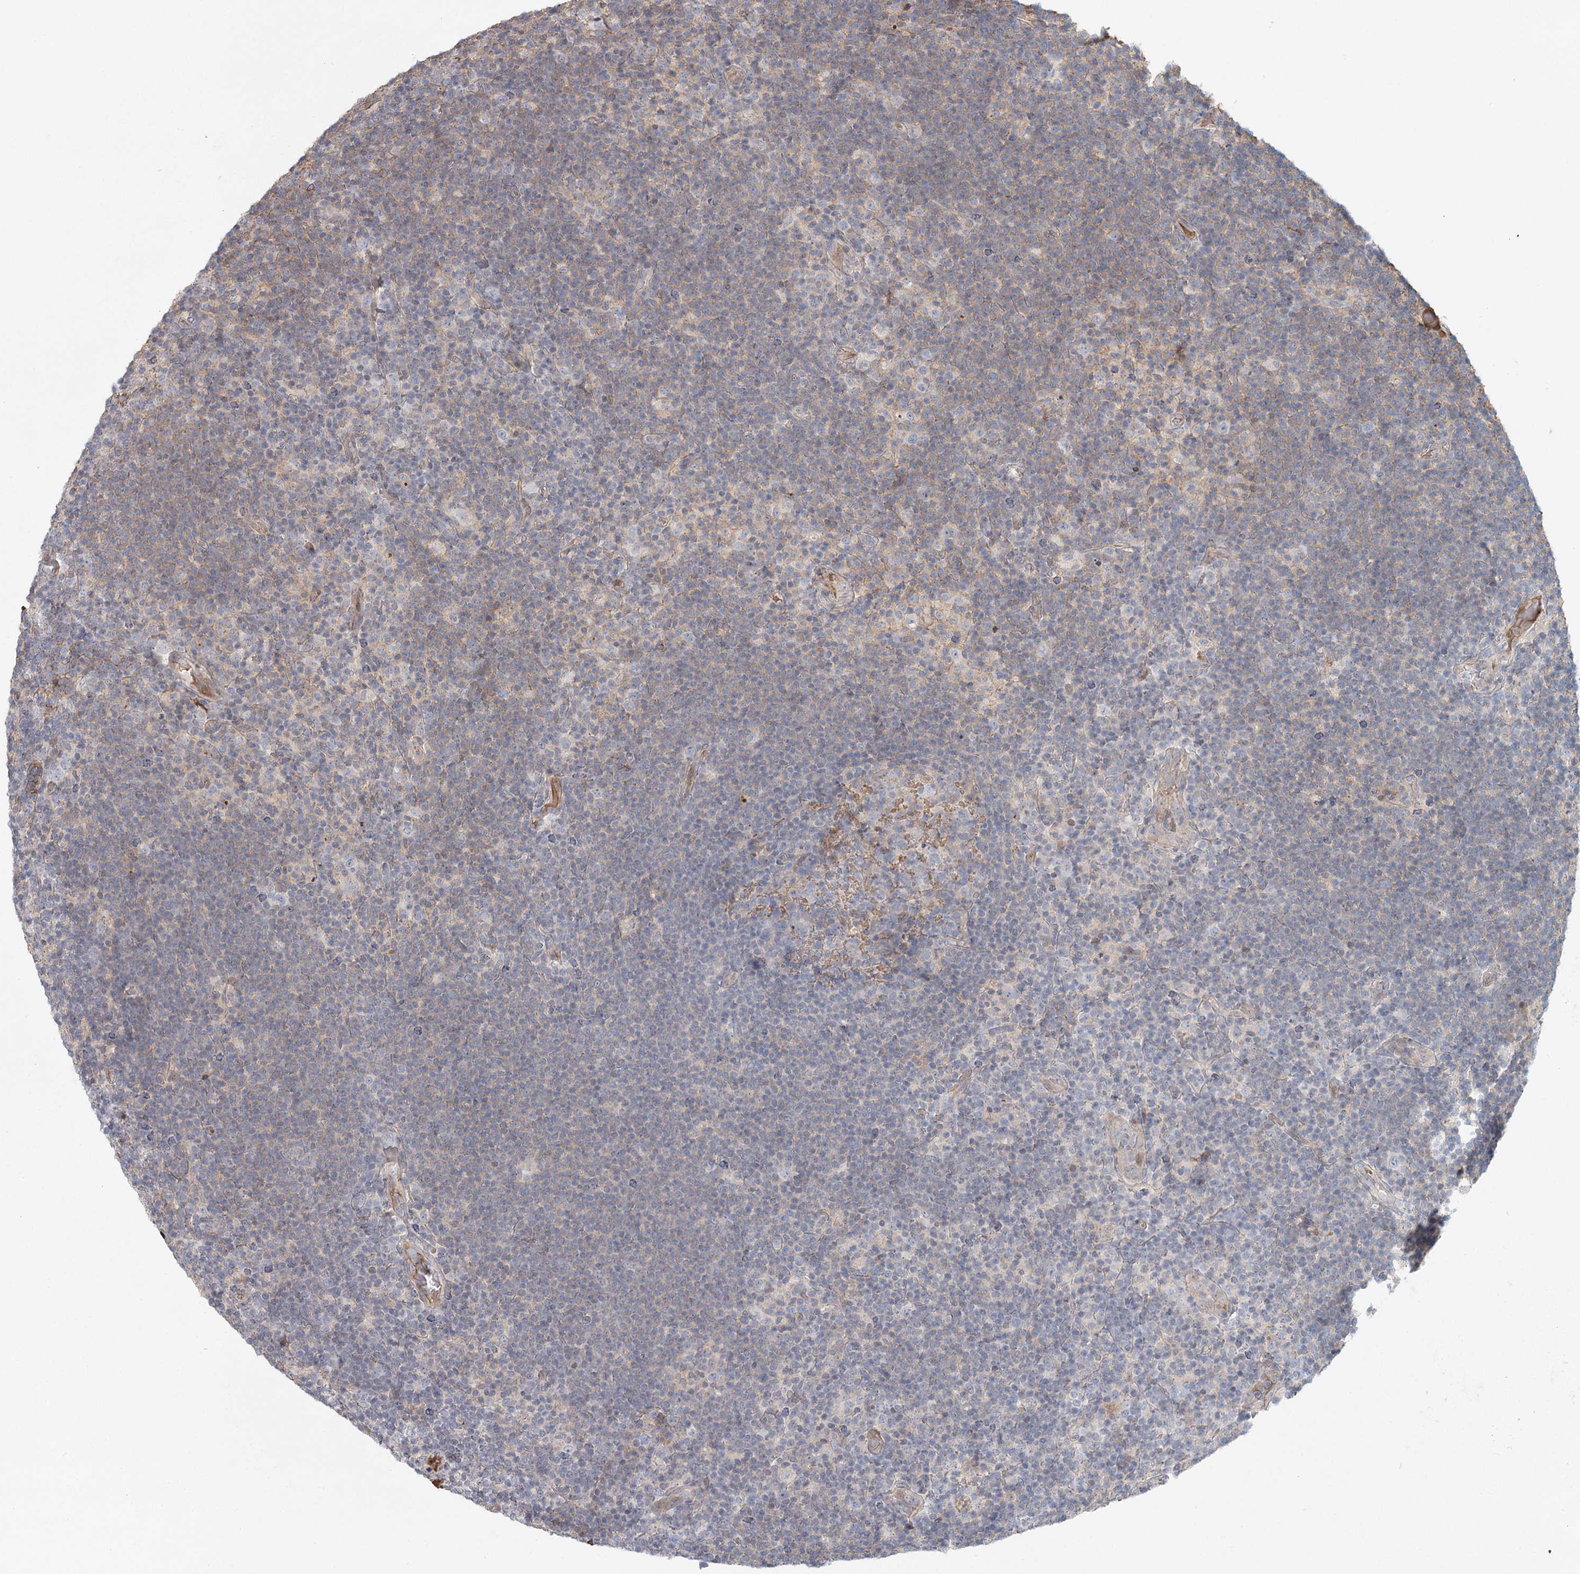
{"staining": {"intensity": "negative", "quantity": "none", "location": "none"}, "tissue": "lymphoma", "cell_type": "Tumor cells", "image_type": "cancer", "snomed": [{"axis": "morphology", "description": "Hodgkin's disease, NOS"}, {"axis": "topography", "description": "Lymph node"}], "caption": "IHC of human lymphoma demonstrates no staining in tumor cells.", "gene": "DHRS9", "patient": {"sex": "female", "age": 57}}